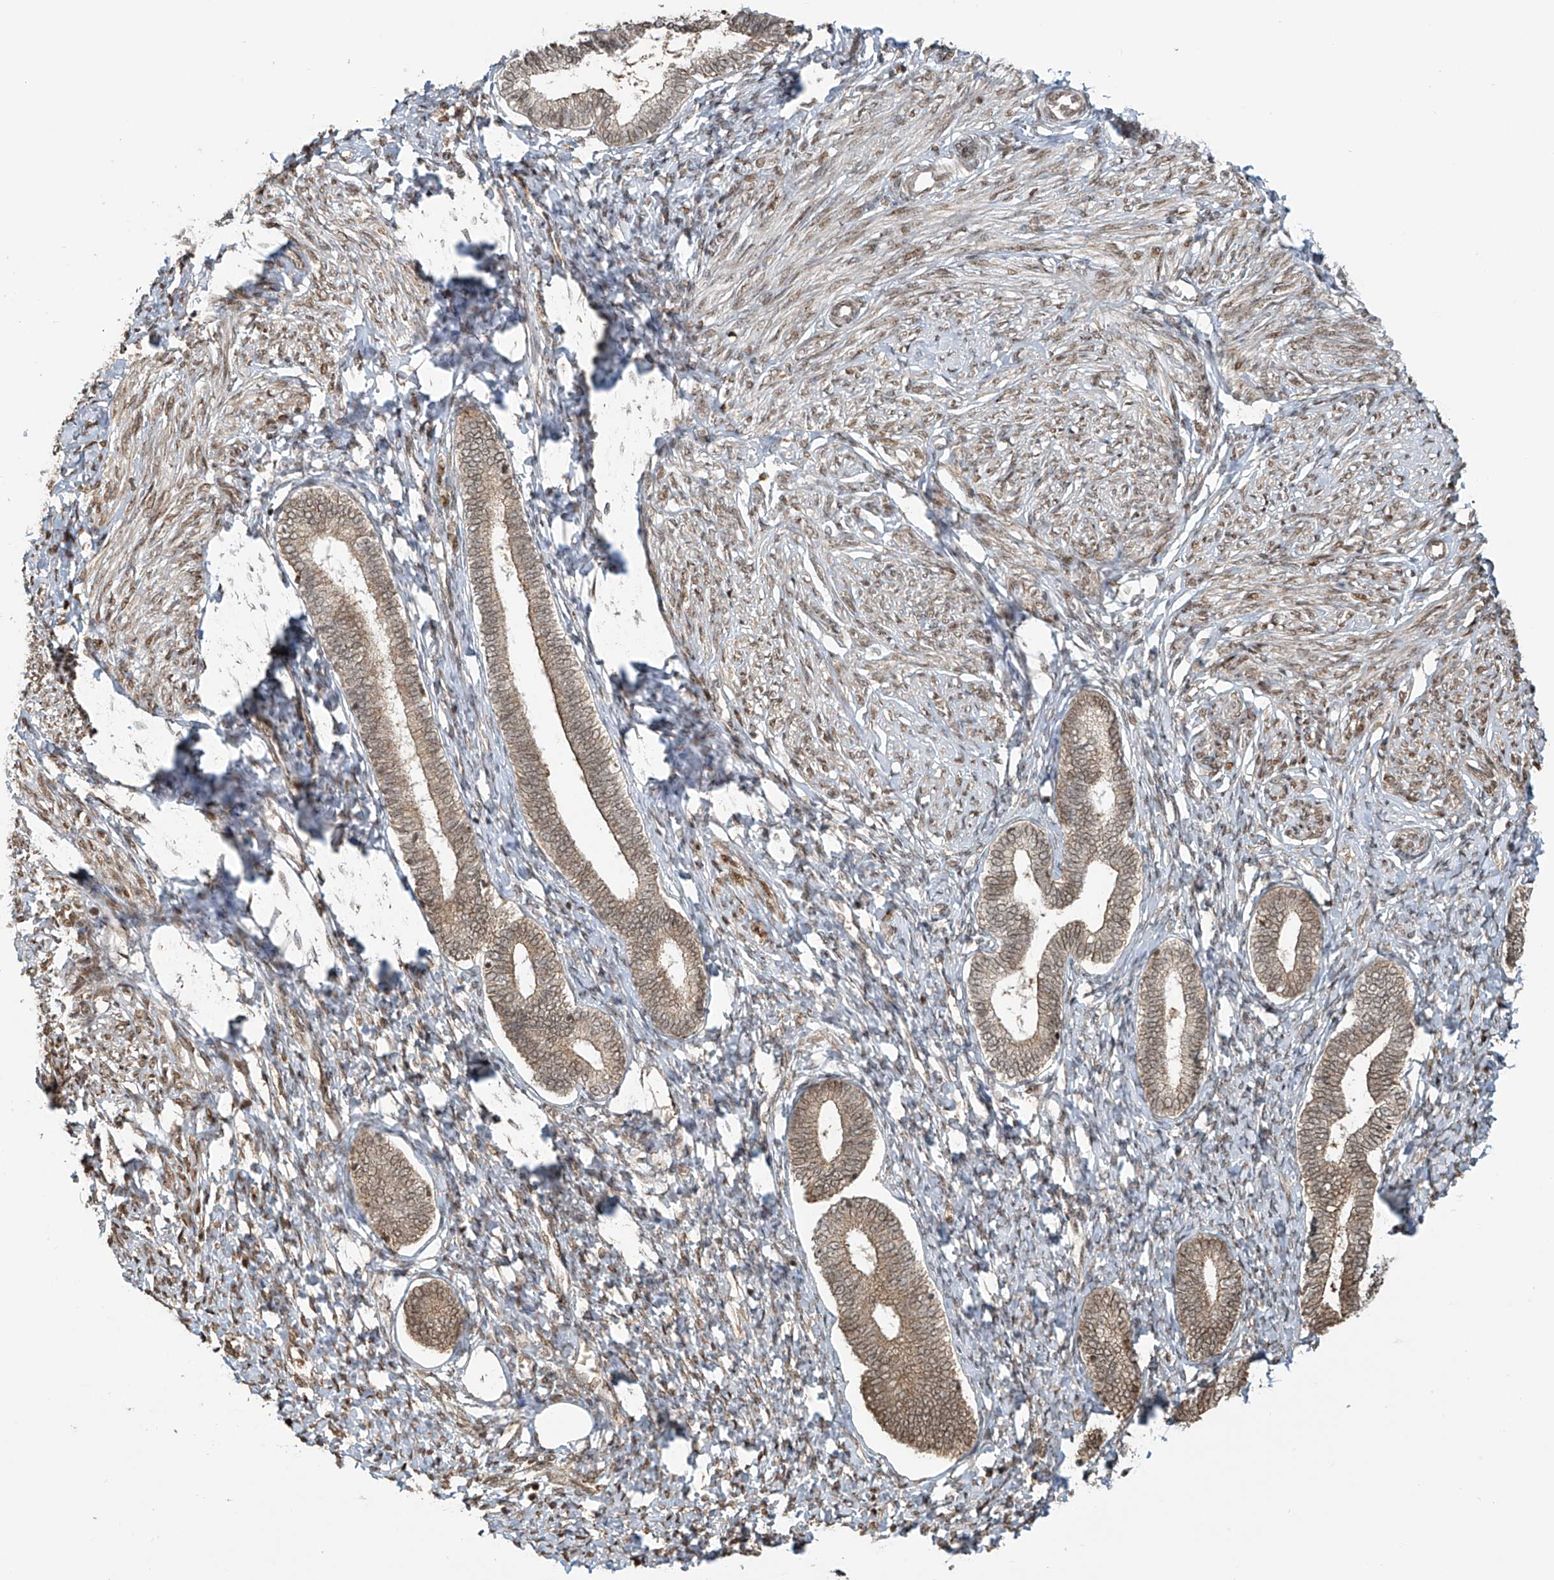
{"staining": {"intensity": "moderate", "quantity": "25%-75%", "location": "nuclear"}, "tissue": "endometrium", "cell_type": "Cells in endometrial stroma", "image_type": "normal", "snomed": [{"axis": "morphology", "description": "Normal tissue, NOS"}, {"axis": "topography", "description": "Endometrium"}], "caption": "Protein staining of normal endometrium shows moderate nuclear positivity in approximately 25%-75% of cells in endometrial stroma.", "gene": "VMP1", "patient": {"sex": "female", "age": 72}}